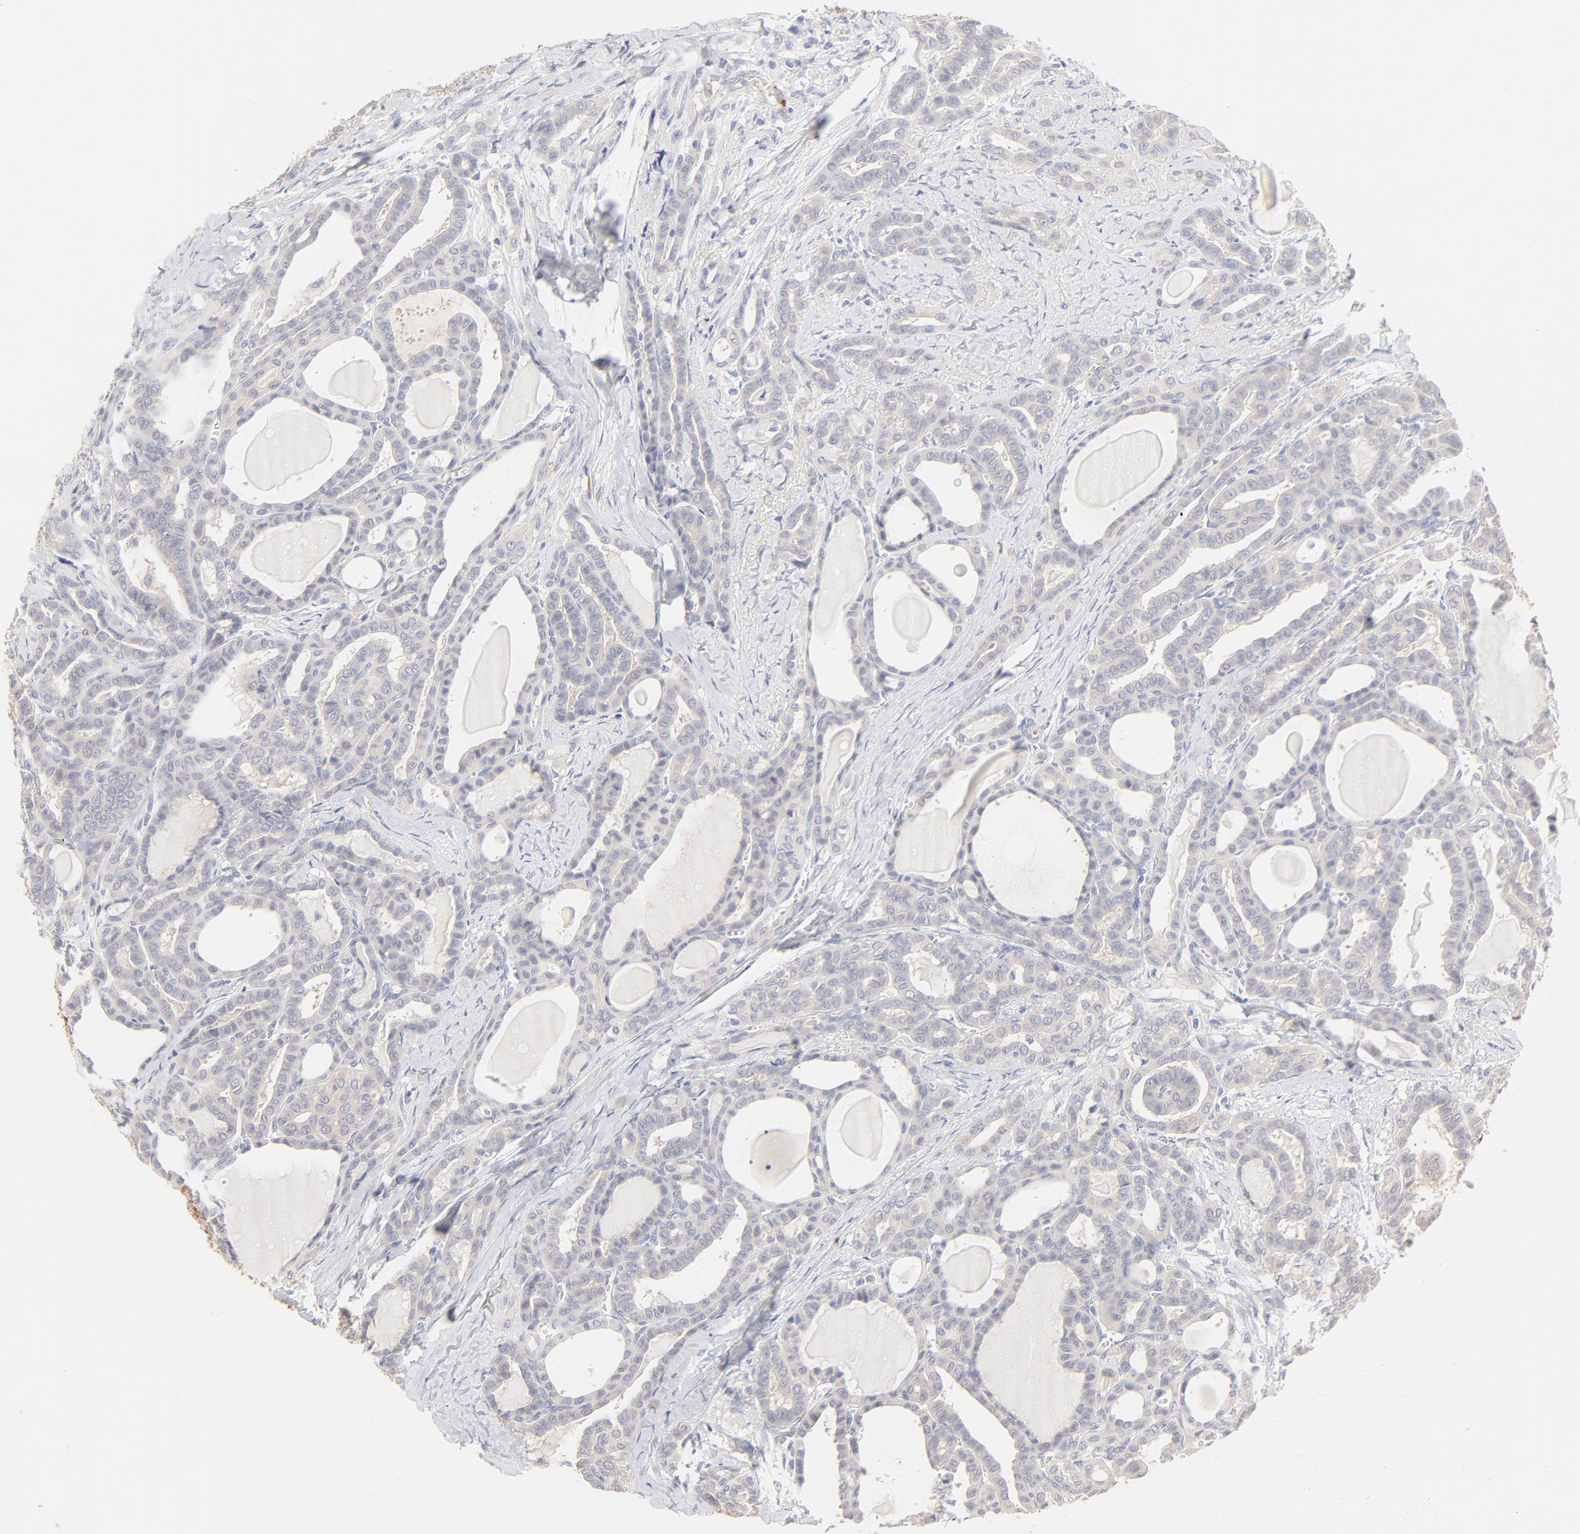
{"staining": {"intensity": "negative", "quantity": "none", "location": "none"}, "tissue": "thyroid cancer", "cell_type": "Tumor cells", "image_type": "cancer", "snomed": [{"axis": "morphology", "description": "Carcinoma, NOS"}, {"axis": "topography", "description": "Thyroid gland"}], "caption": "This is a photomicrograph of IHC staining of carcinoma (thyroid), which shows no positivity in tumor cells.", "gene": "NKX2-2", "patient": {"sex": "female", "age": 91}}